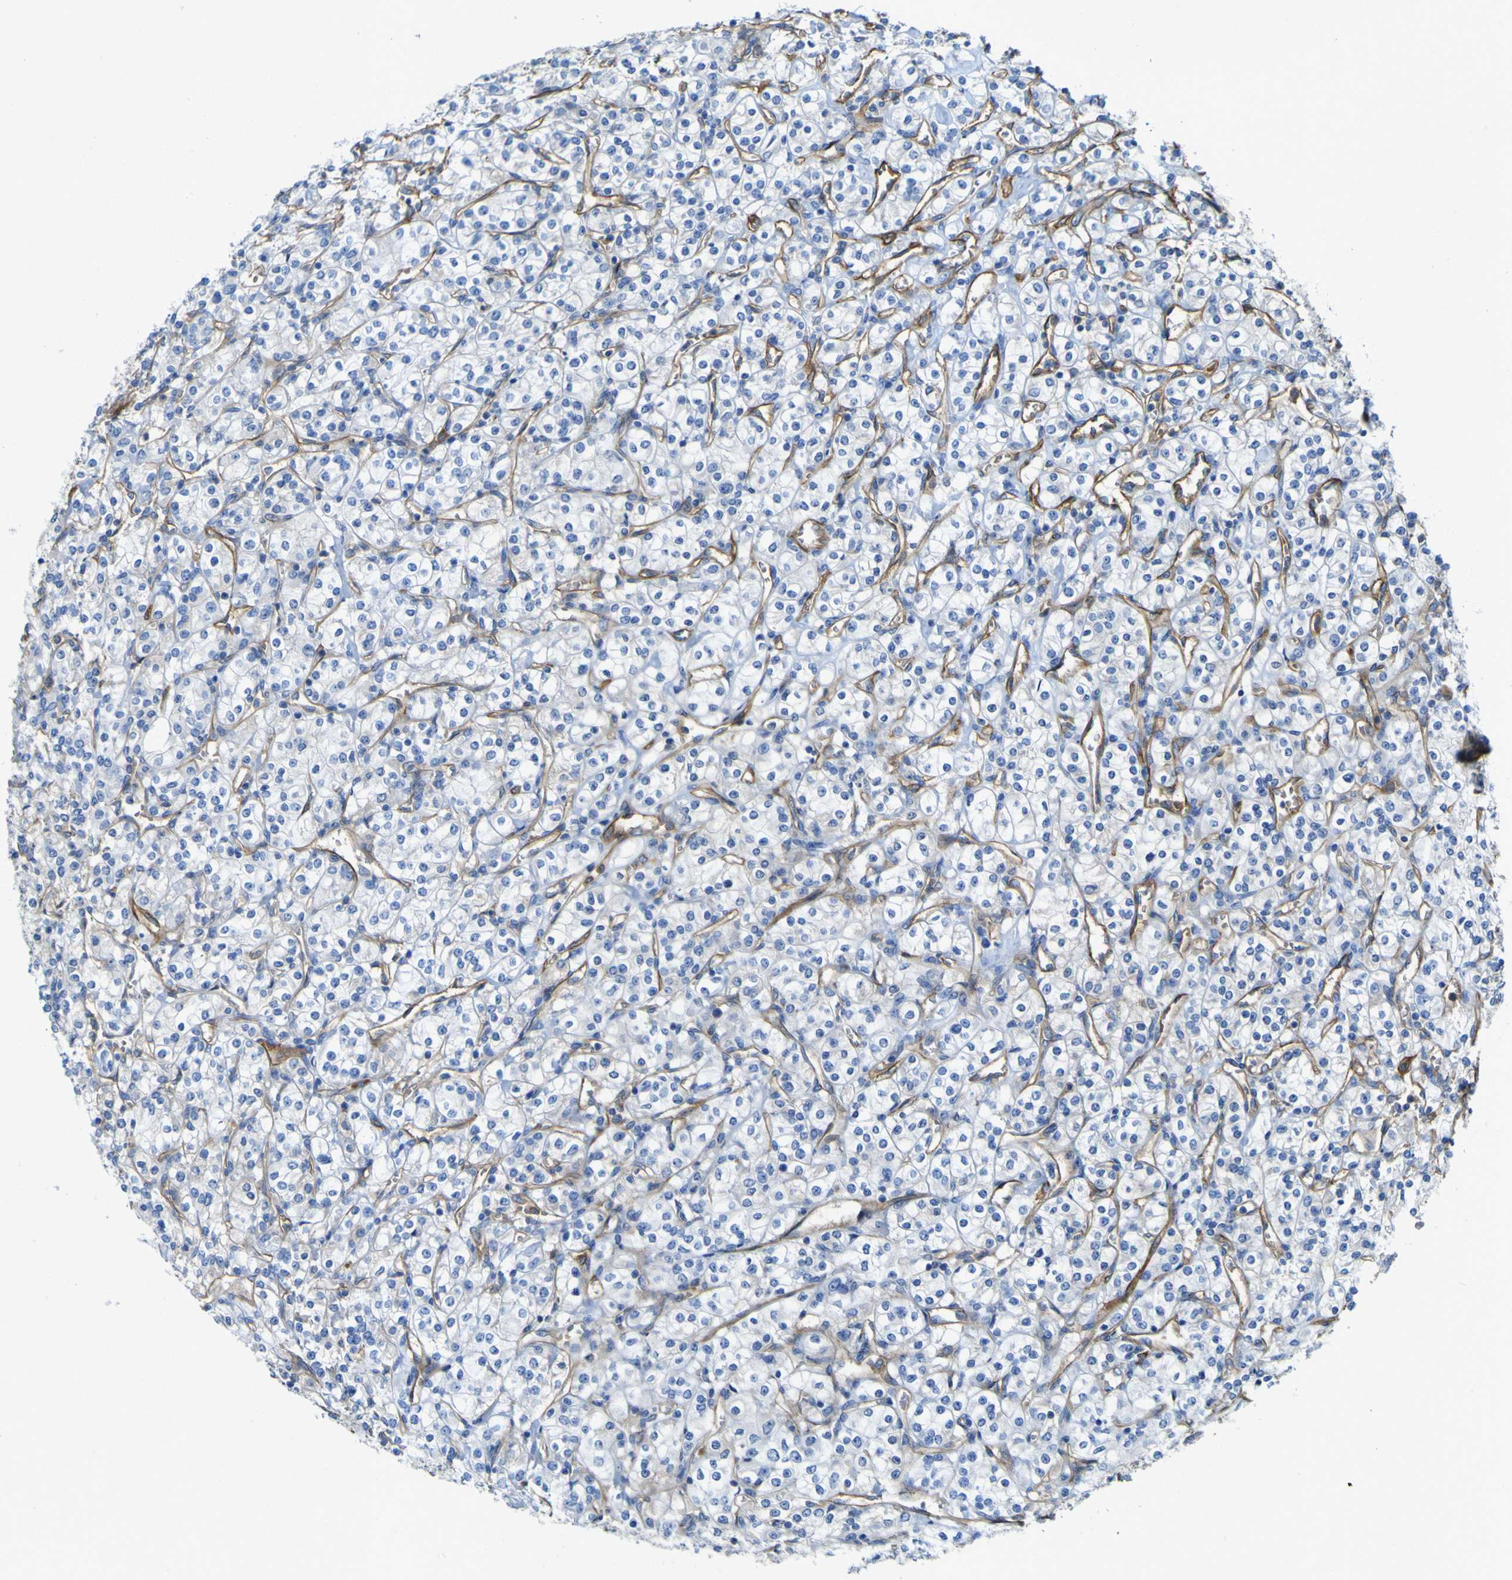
{"staining": {"intensity": "negative", "quantity": "none", "location": "none"}, "tissue": "renal cancer", "cell_type": "Tumor cells", "image_type": "cancer", "snomed": [{"axis": "morphology", "description": "Adenocarcinoma, NOS"}, {"axis": "topography", "description": "Kidney"}], "caption": "There is no significant expression in tumor cells of renal adenocarcinoma.", "gene": "CD93", "patient": {"sex": "male", "age": 77}}